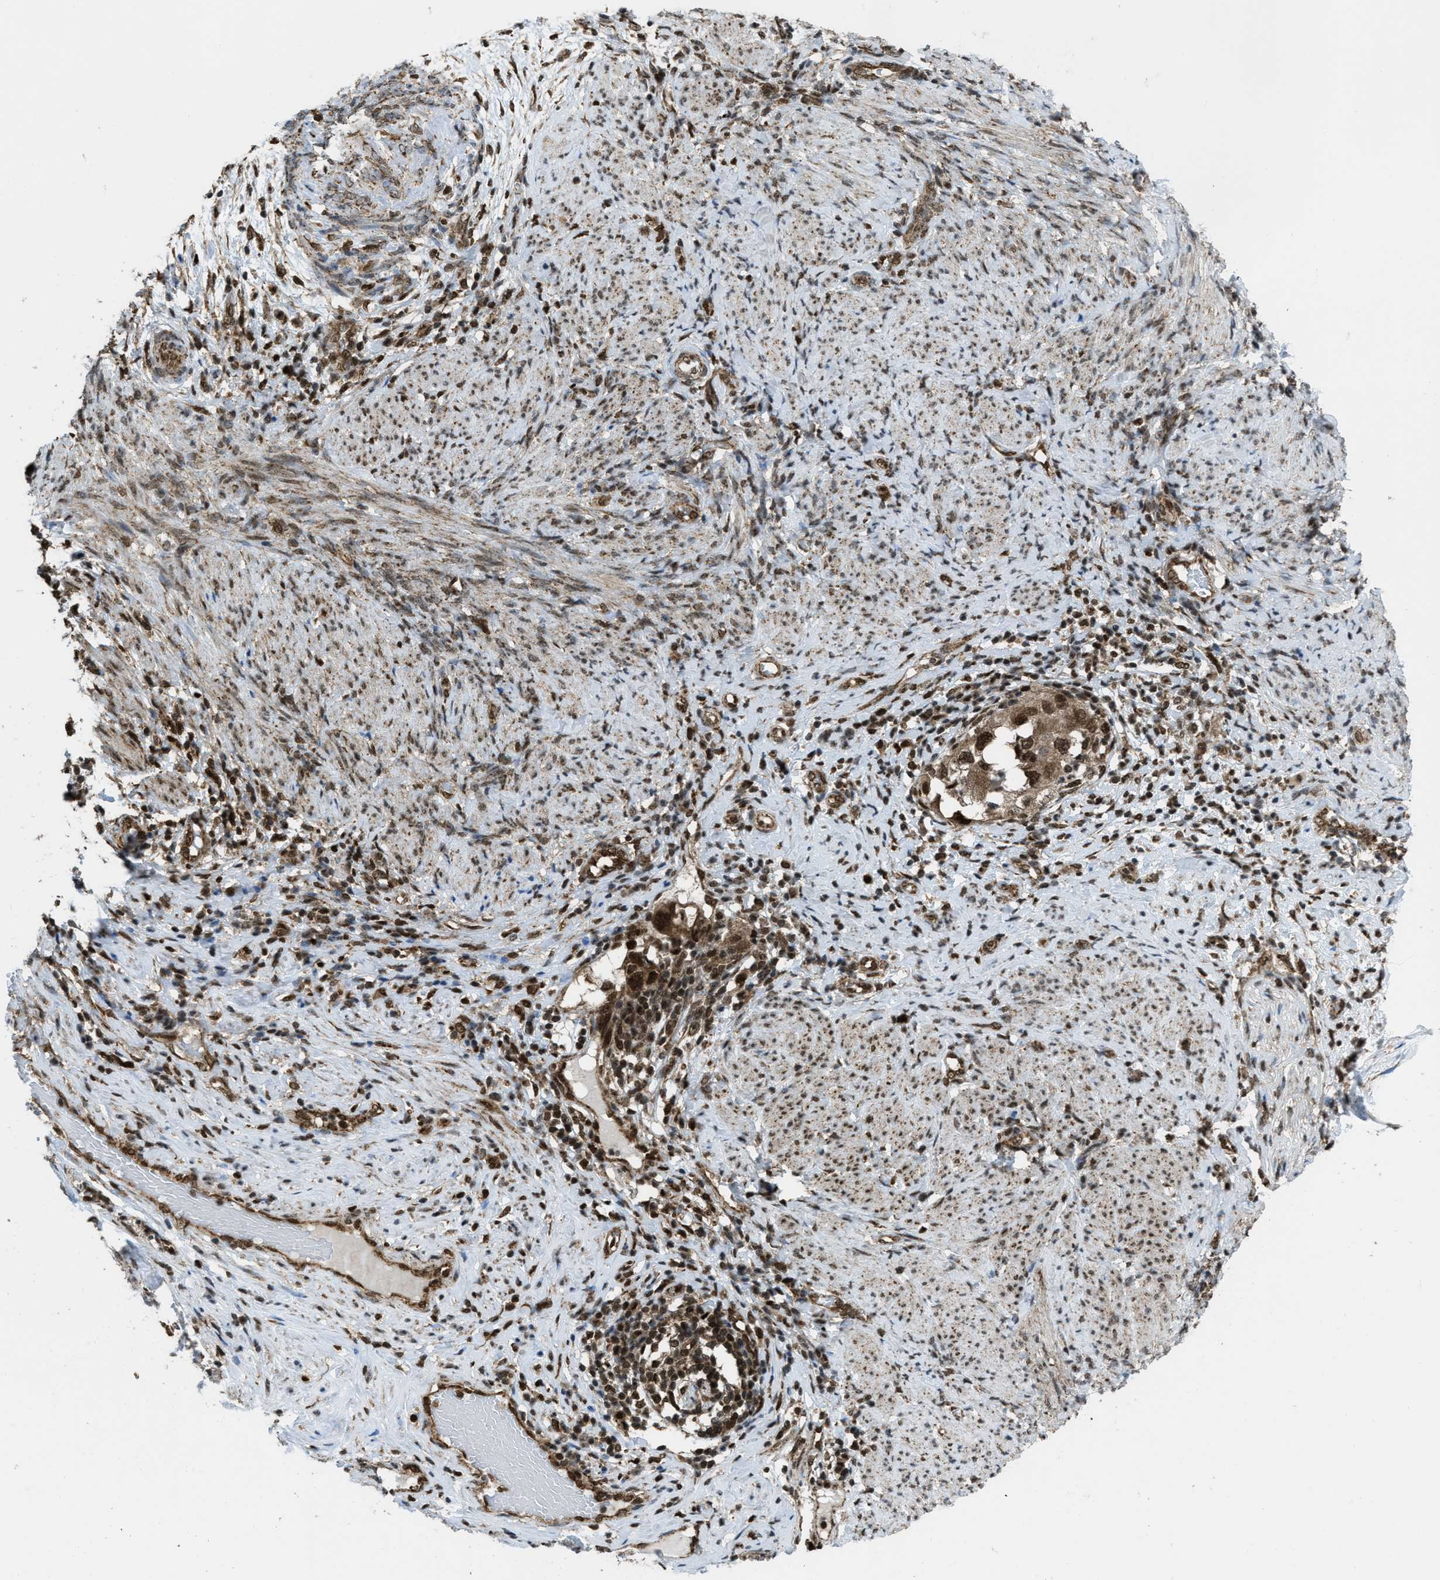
{"staining": {"intensity": "strong", "quantity": ">75%", "location": "cytoplasmic/membranous,nuclear"}, "tissue": "endometrial cancer", "cell_type": "Tumor cells", "image_type": "cancer", "snomed": [{"axis": "morphology", "description": "Adenocarcinoma, NOS"}, {"axis": "topography", "description": "Endometrium"}], "caption": "Protein staining of endometrial adenocarcinoma tissue displays strong cytoplasmic/membranous and nuclear staining in approximately >75% of tumor cells.", "gene": "TNPO1", "patient": {"sex": "female", "age": 85}}